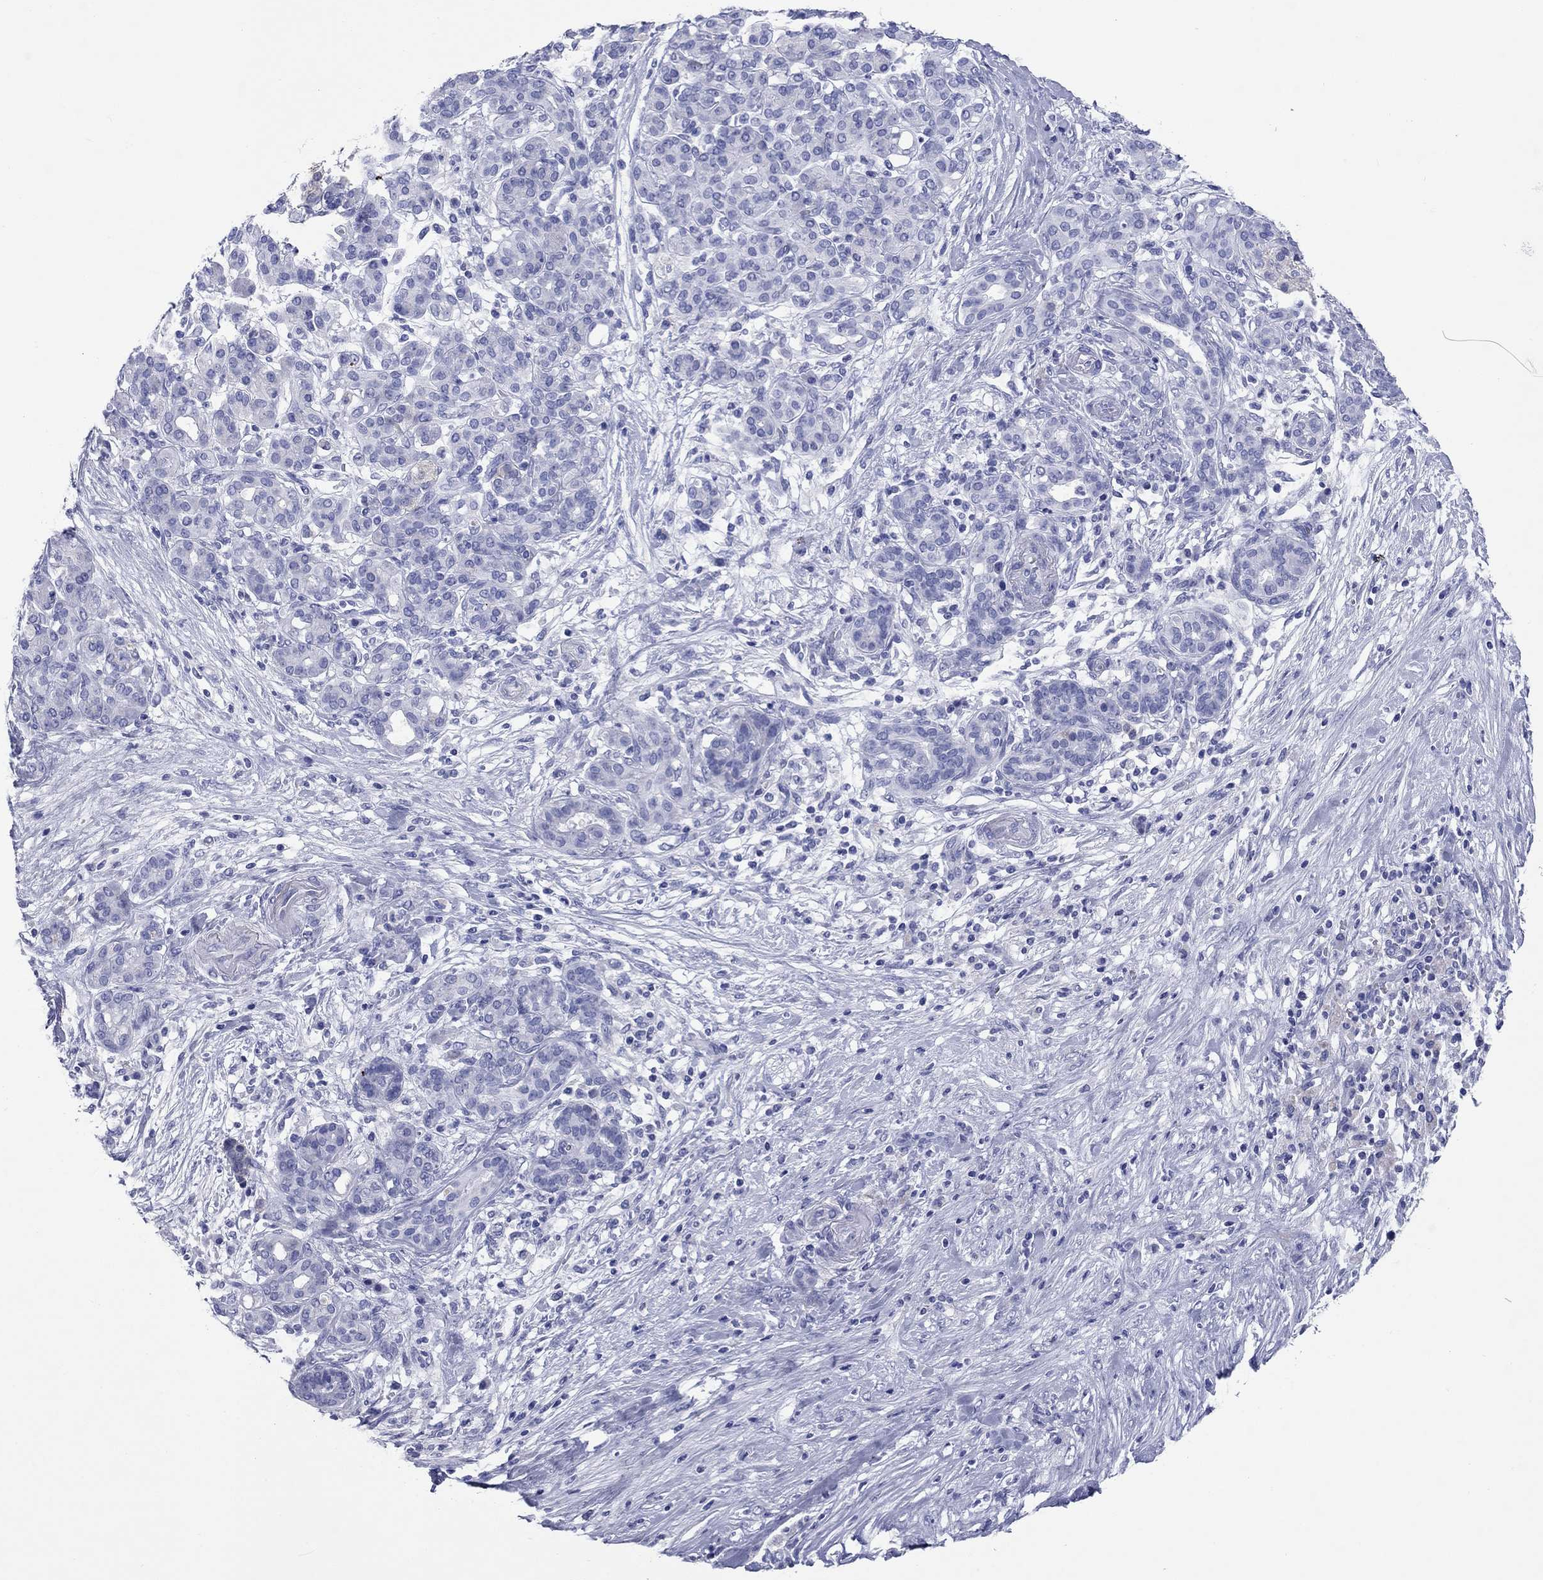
{"staining": {"intensity": "negative", "quantity": "none", "location": "none"}, "tissue": "pancreatic cancer", "cell_type": "Tumor cells", "image_type": "cancer", "snomed": [{"axis": "morphology", "description": "Adenocarcinoma, NOS"}, {"axis": "topography", "description": "Pancreas"}], "caption": "Tumor cells show no significant positivity in pancreatic cancer (adenocarcinoma).", "gene": "CCNA1", "patient": {"sex": "male", "age": 44}}